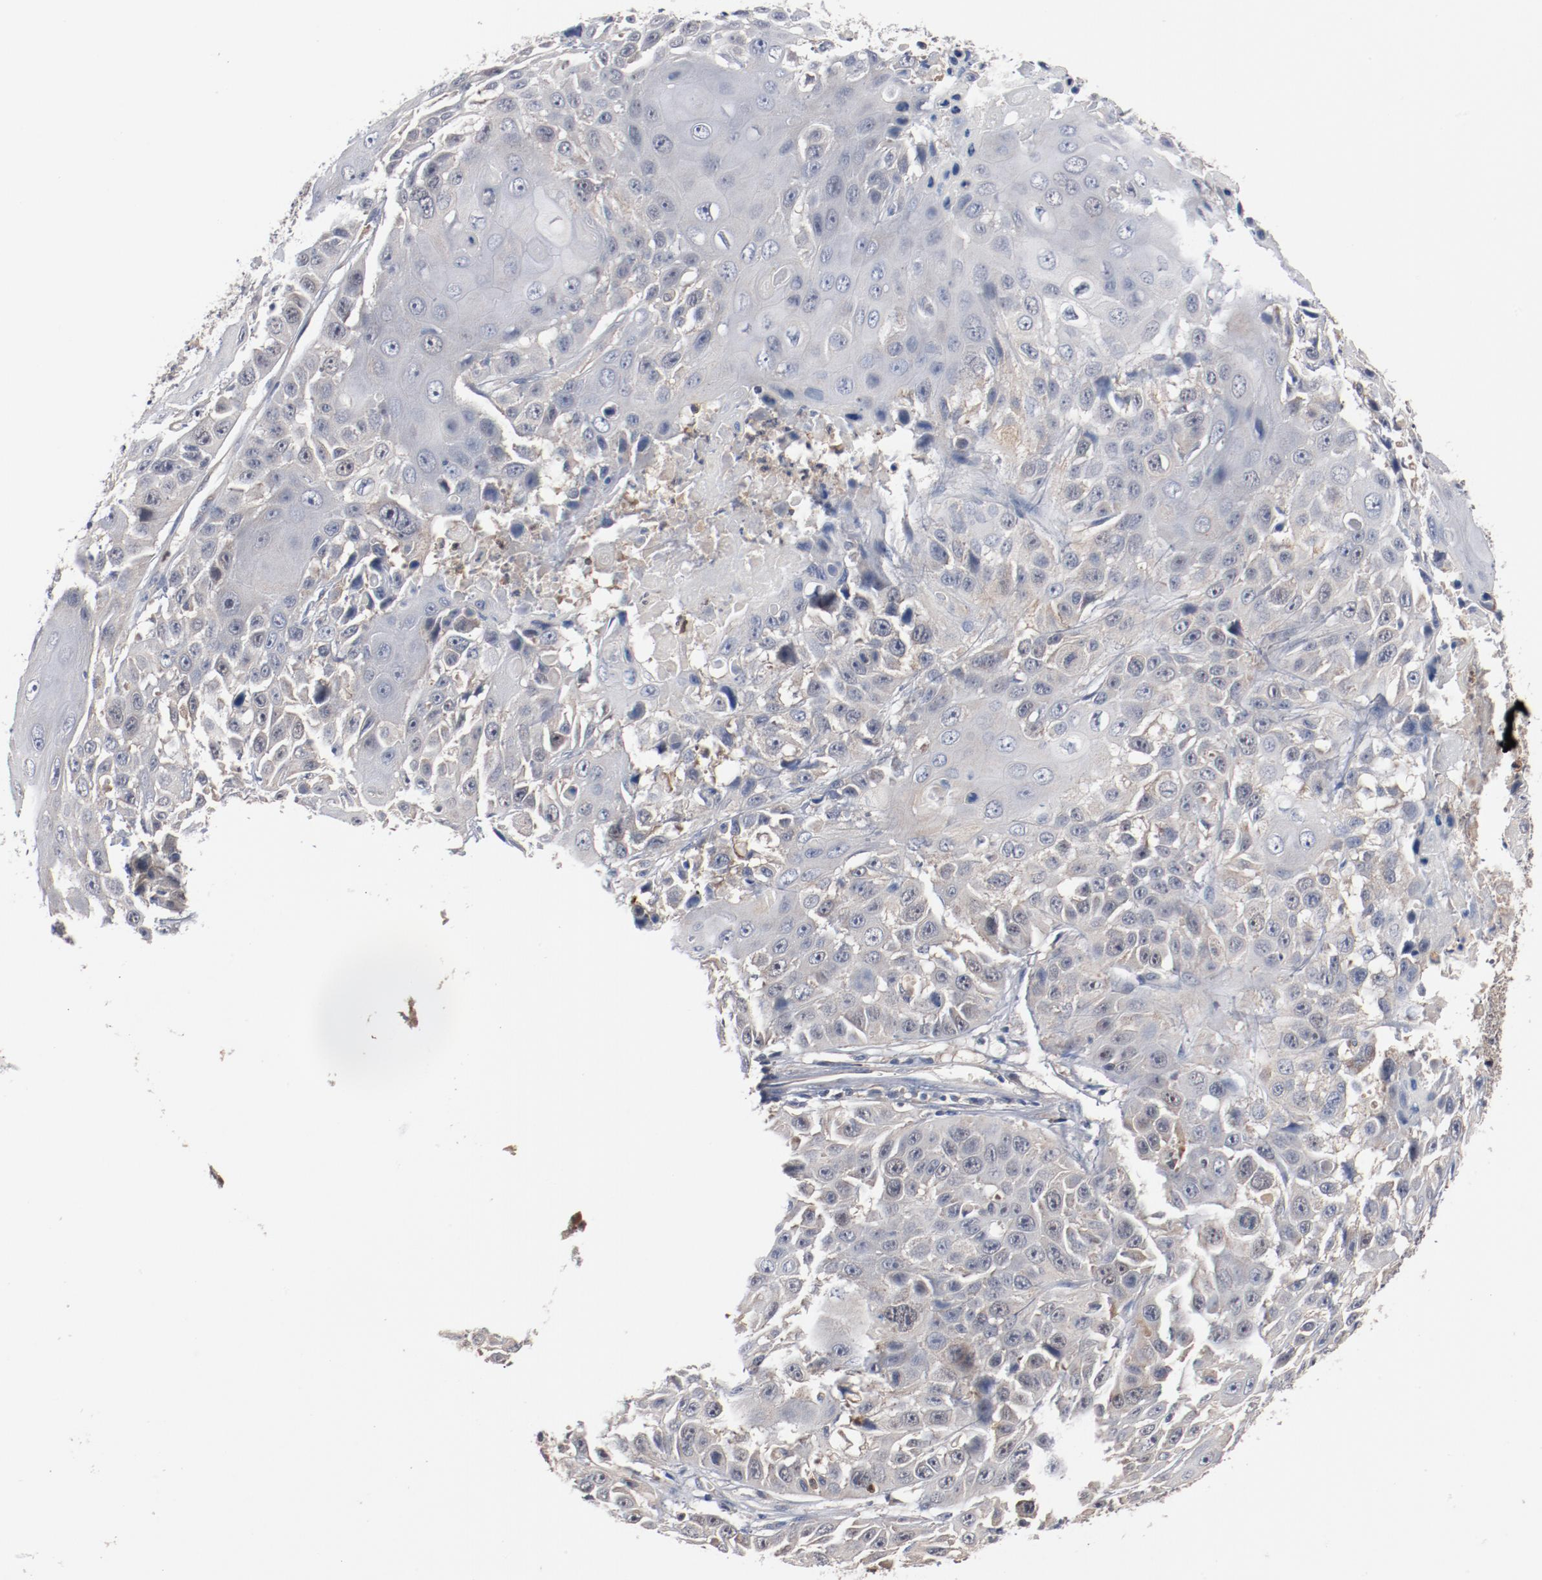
{"staining": {"intensity": "weak", "quantity": "<25%", "location": "cytoplasmic/membranous"}, "tissue": "cervical cancer", "cell_type": "Tumor cells", "image_type": "cancer", "snomed": [{"axis": "morphology", "description": "Squamous cell carcinoma, NOS"}, {"axis": "topography", "description": "Cervix"}], "caption": "High magnification brightfield microscopy of squamous cell carcinoma (cervical) stained with DAB (3,3'-diaminobenzidine) (brown) and counterstained with hematoxylin (blue): tumor cells show no significant expression. (Stains: DAB (3,3'-diaminobenzidine) IHC with hematoxylin counter stain, Microscopy: brightfield microscopy at high magnification).", "gene": "RNASE11", "patient": {"sex": "female", "age": 39}}